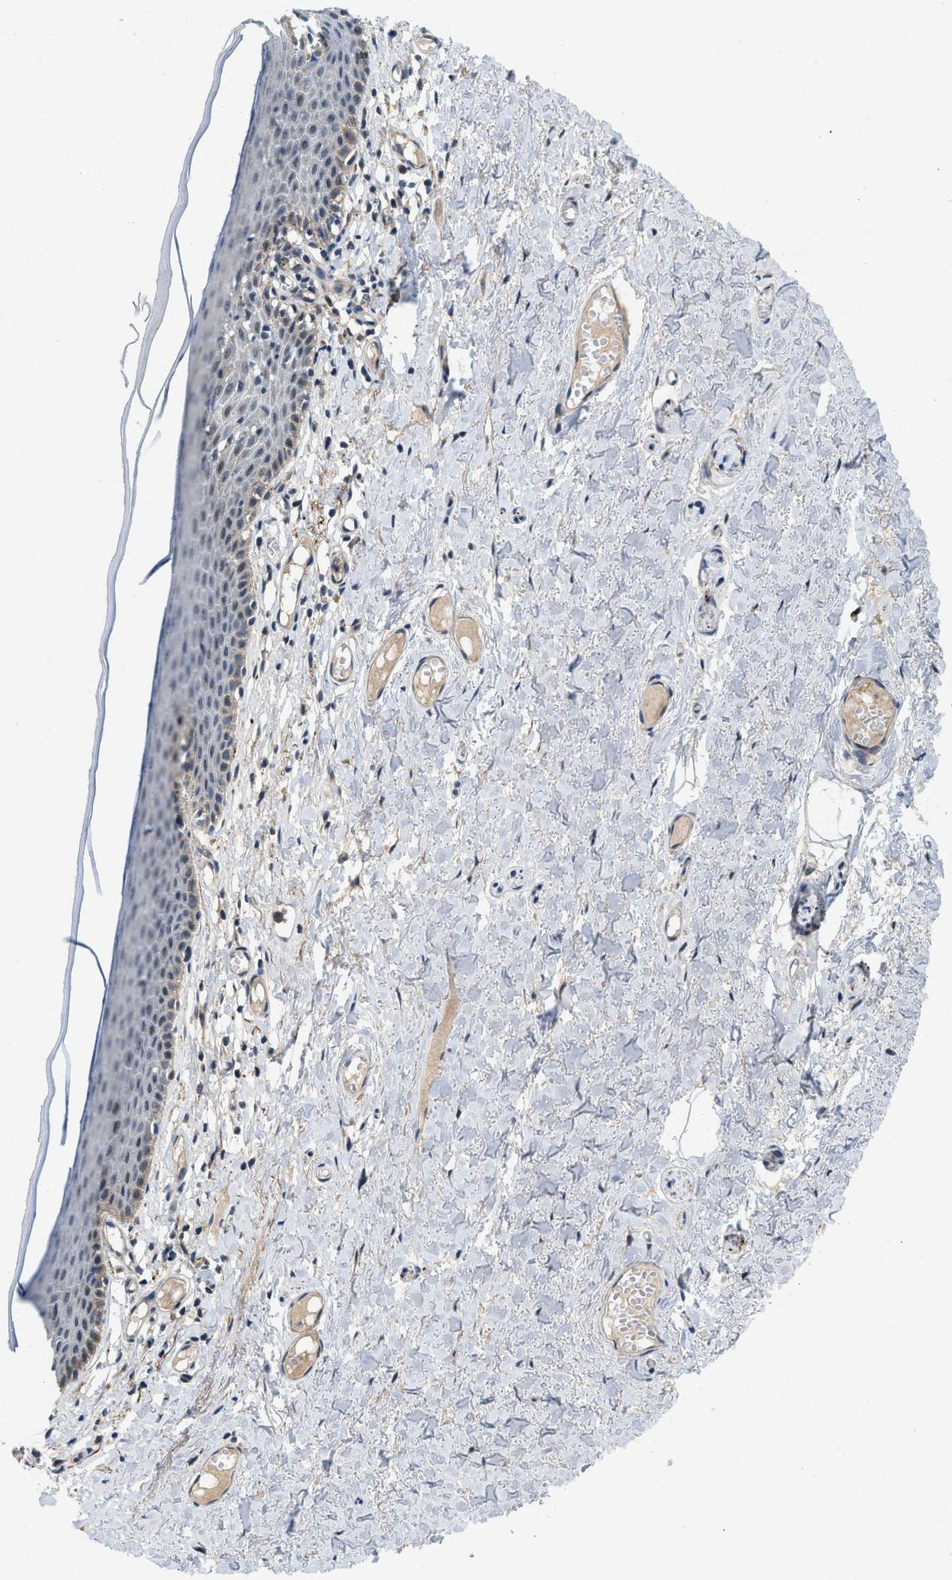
{"staining": {"intensity": "weak", "quantity": "<25%", "location": "cytoplasmic/membranous"}, "tissue": "skin", "cell_type": "Epidermal cells", "image_type": "normal", "snomed": [{"axis": "morphology", "description": "Normal tissue, NOS"}, {"axis": "topography", "description": "Adipose tissue"}, {"axis": "topography", "description": "Vascular tissue"}, {"axis": "topography", "description": "Anal"}, {"axis": "topography", "description": "Peripheral nerve tissue"}], "caption": "An immunohistochemistry (IHC) micrograph of benign skin is shown. There is no staining in epidermal cells of skin.", "gene": "ZNF599", "patient": {"sex": "female", "age": 54}}